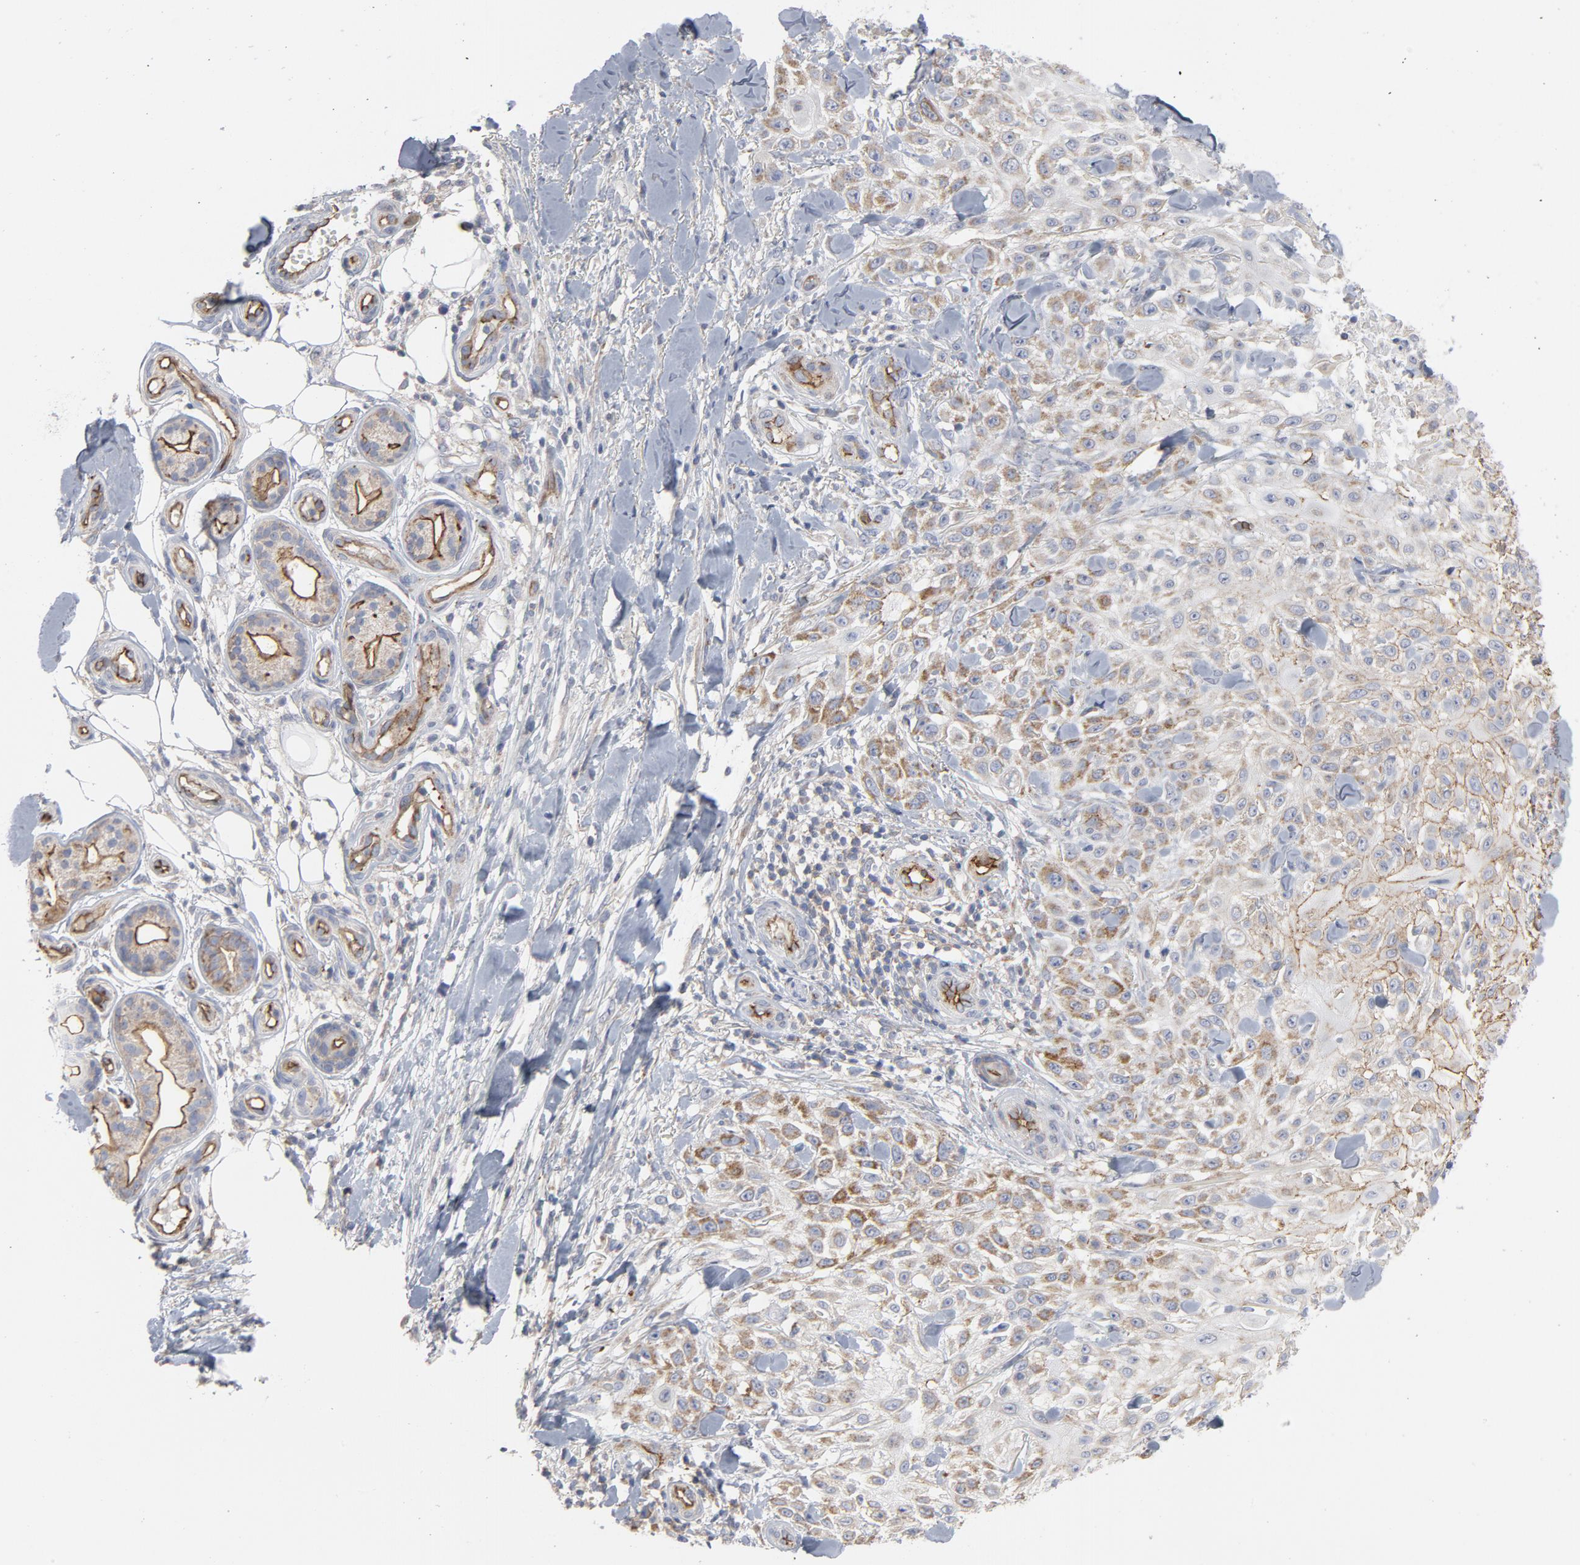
{"staining": {"intensity": "weak", "quantity": "25%-75%", "location": "cytoplasmic/membranous"}, "tissue": "skin cancer", "cell_type": "Tumor cells", "image_type": "cancer", "snomed": [{"axis": "morphology", "description": "Squamous cell carcinoma, NOS"}, {"axis": "topography", "description": "Skin"}], "caption": "IHC staining of skin cancer, which displays low levels of weak cytoplasmic/membranous positivity in about 25%-75% of tumor cells indicating weak cytoplasmic/membranous protein expression. The staining was performed using DAB (3,3'-diaminobenzidine) (brown) for protein detection and nuclei were counterstained in hematoxylin (blue).", "gene": "OXA1L", "patient": {"sex": "female", "age": 42}}